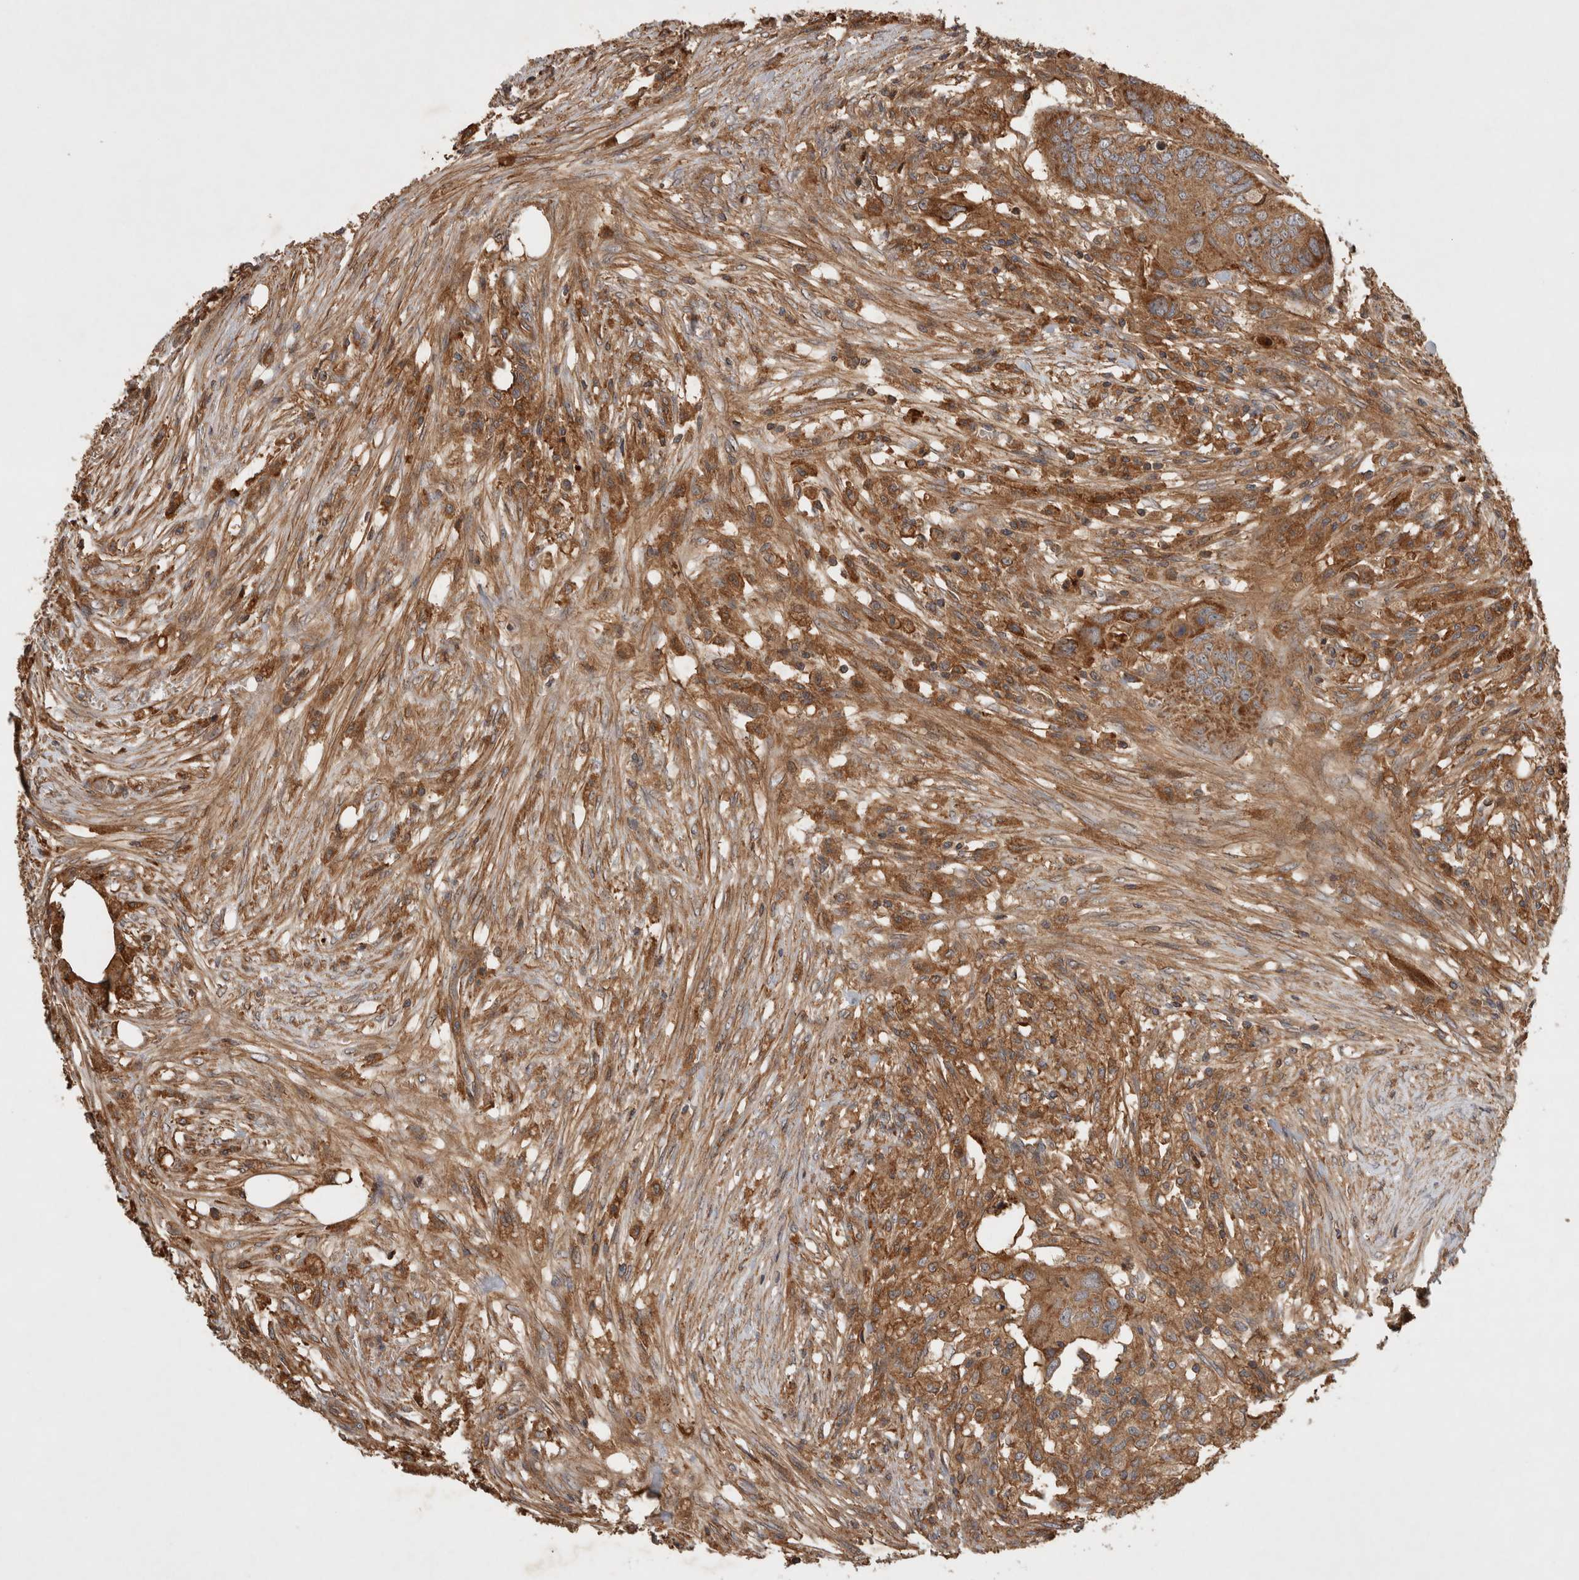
{"staining": {"intensity": "moderate", "quantity": ">75%", "location": "cytoplasmic/membranous"}, "tissue": "colorectal cancer", "cell_type": "Tumor cells", "image_type": "cancer", "snomed": [{"axis": "morphology", "description": "Adenocarcinoma, NOS"}, {"axis": "topography", "description": "Colon"}], "caption": "Immunohistochemical staining of adenocarcinoma (colorectal) exhibits medium levels of moderate cytoplasmic/membranous protein positivity in about >75% of tumor cells.", "gene": "SERAC1", "patient": {"sex": "male", "age": 71}}